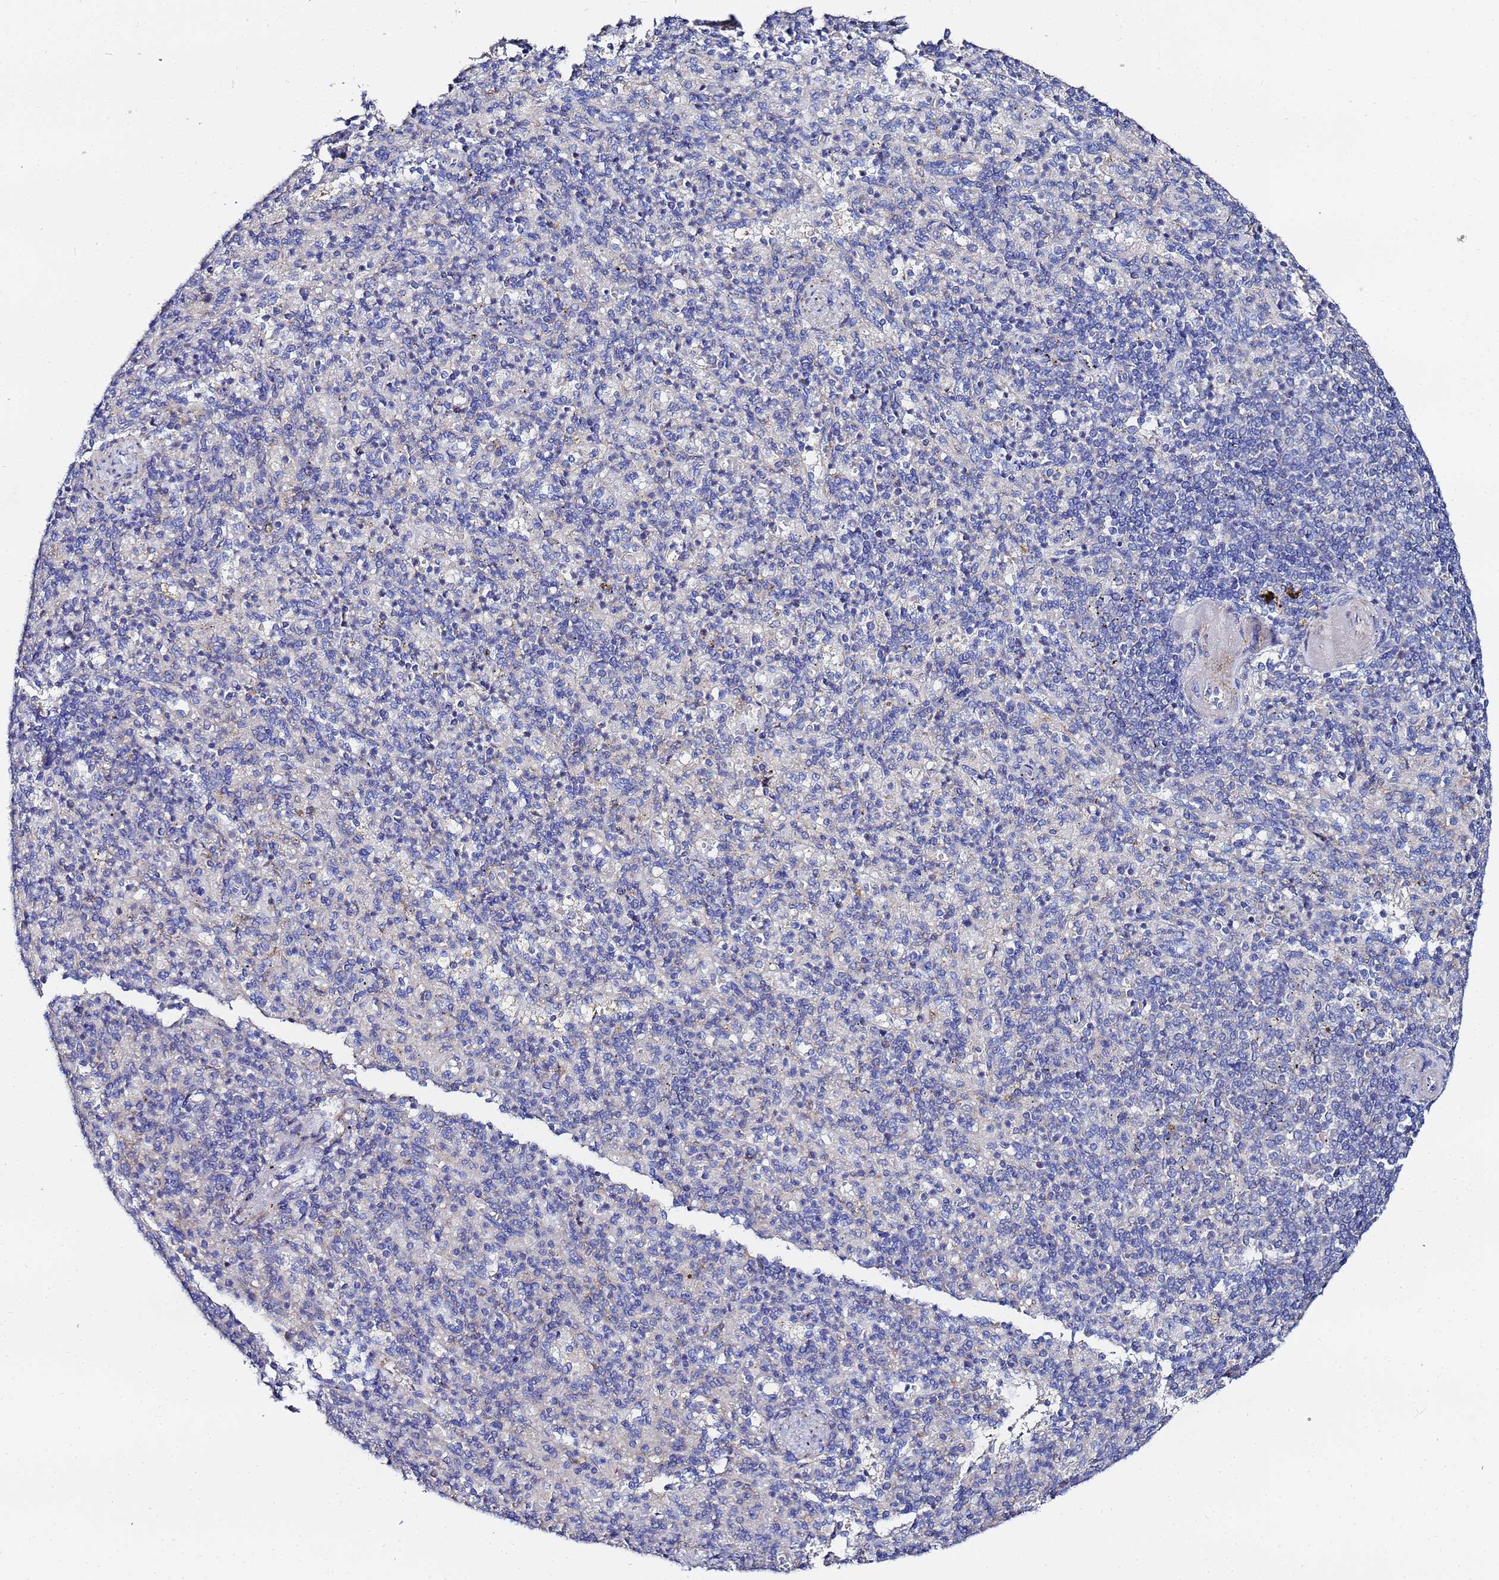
{"staining": {"intensity": "negative", "quantity": "none", "location": "none"}, "tissue": "spleen", "cell_type": "Cells in red pulp", "image_type": "normal", "snomed": [{"axis": "morphology", "description": "Normal tissue, NOS"}, {"axis": "topography", "description": "Spleen"}], "caption": "Photomicrograph shows no significant protein expression in cells in red pulp of normal spleen. (Brightfield microscopy of DAB (3,3'-diaminobenzidine) IHC at high magnification).", "gene": "FAHD2A", "patient": {"sex": "female", "age": 74}}